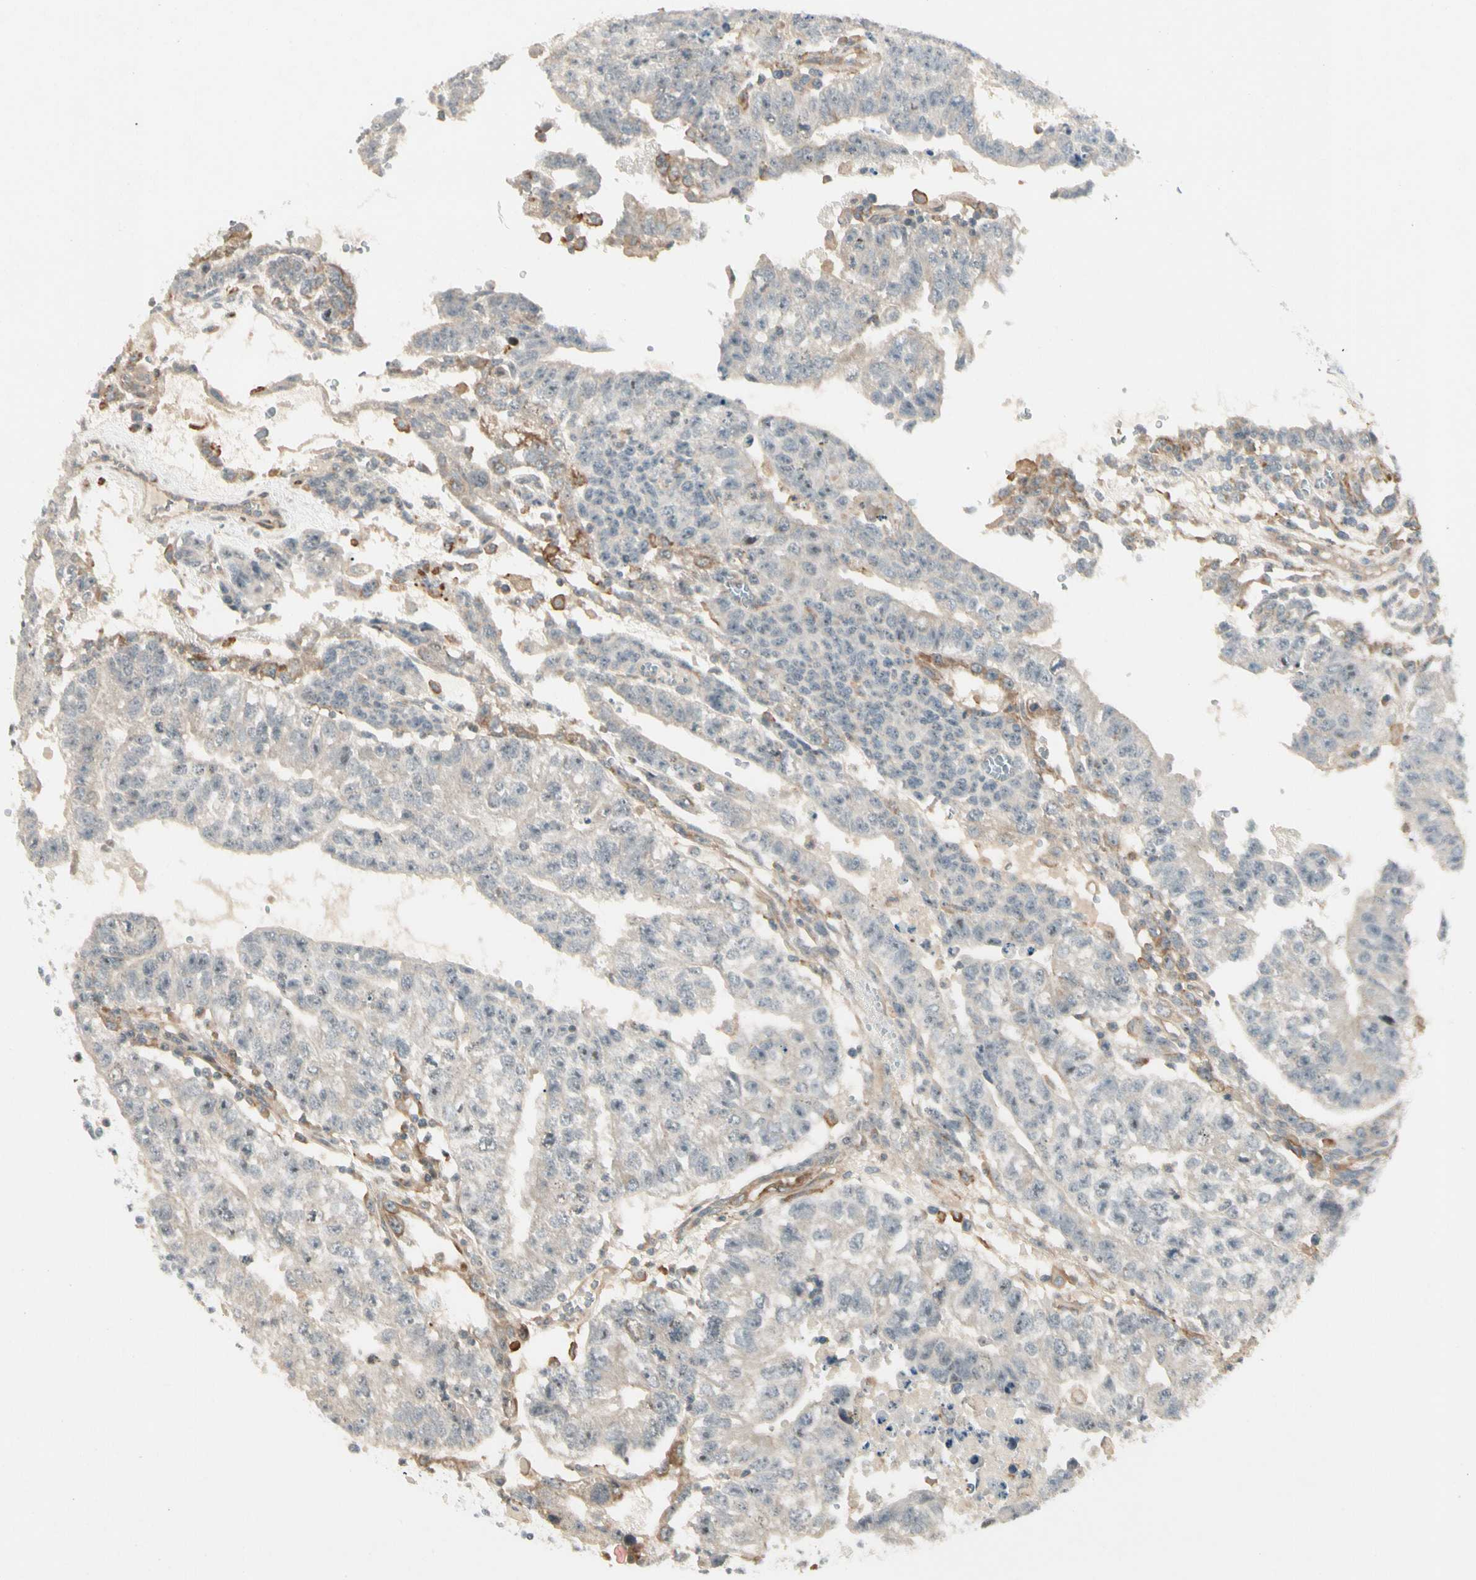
{"staining": {"intensity": "weak", "quantity": "<25%", "location": "cytoplasmic/membranous"}, "tissue": "testis cancer", "cell_type": "Tumor cells", "image_type": "cancer", "snomed": [{"axis": "morphology", "description": "Seminoma, NOS"}, {"axis": "morphology", "description": "Carcinoma, Embryonal, NOS"}, {"axis": "topography", "description": "Testis"}], "caption": "Immunohistochemistry of human testis embryonal carcinoma demonstrates no positivity in tumor cells.", "gene": "FNDC3B", "patient": {"sex": "male", "age": 52}}